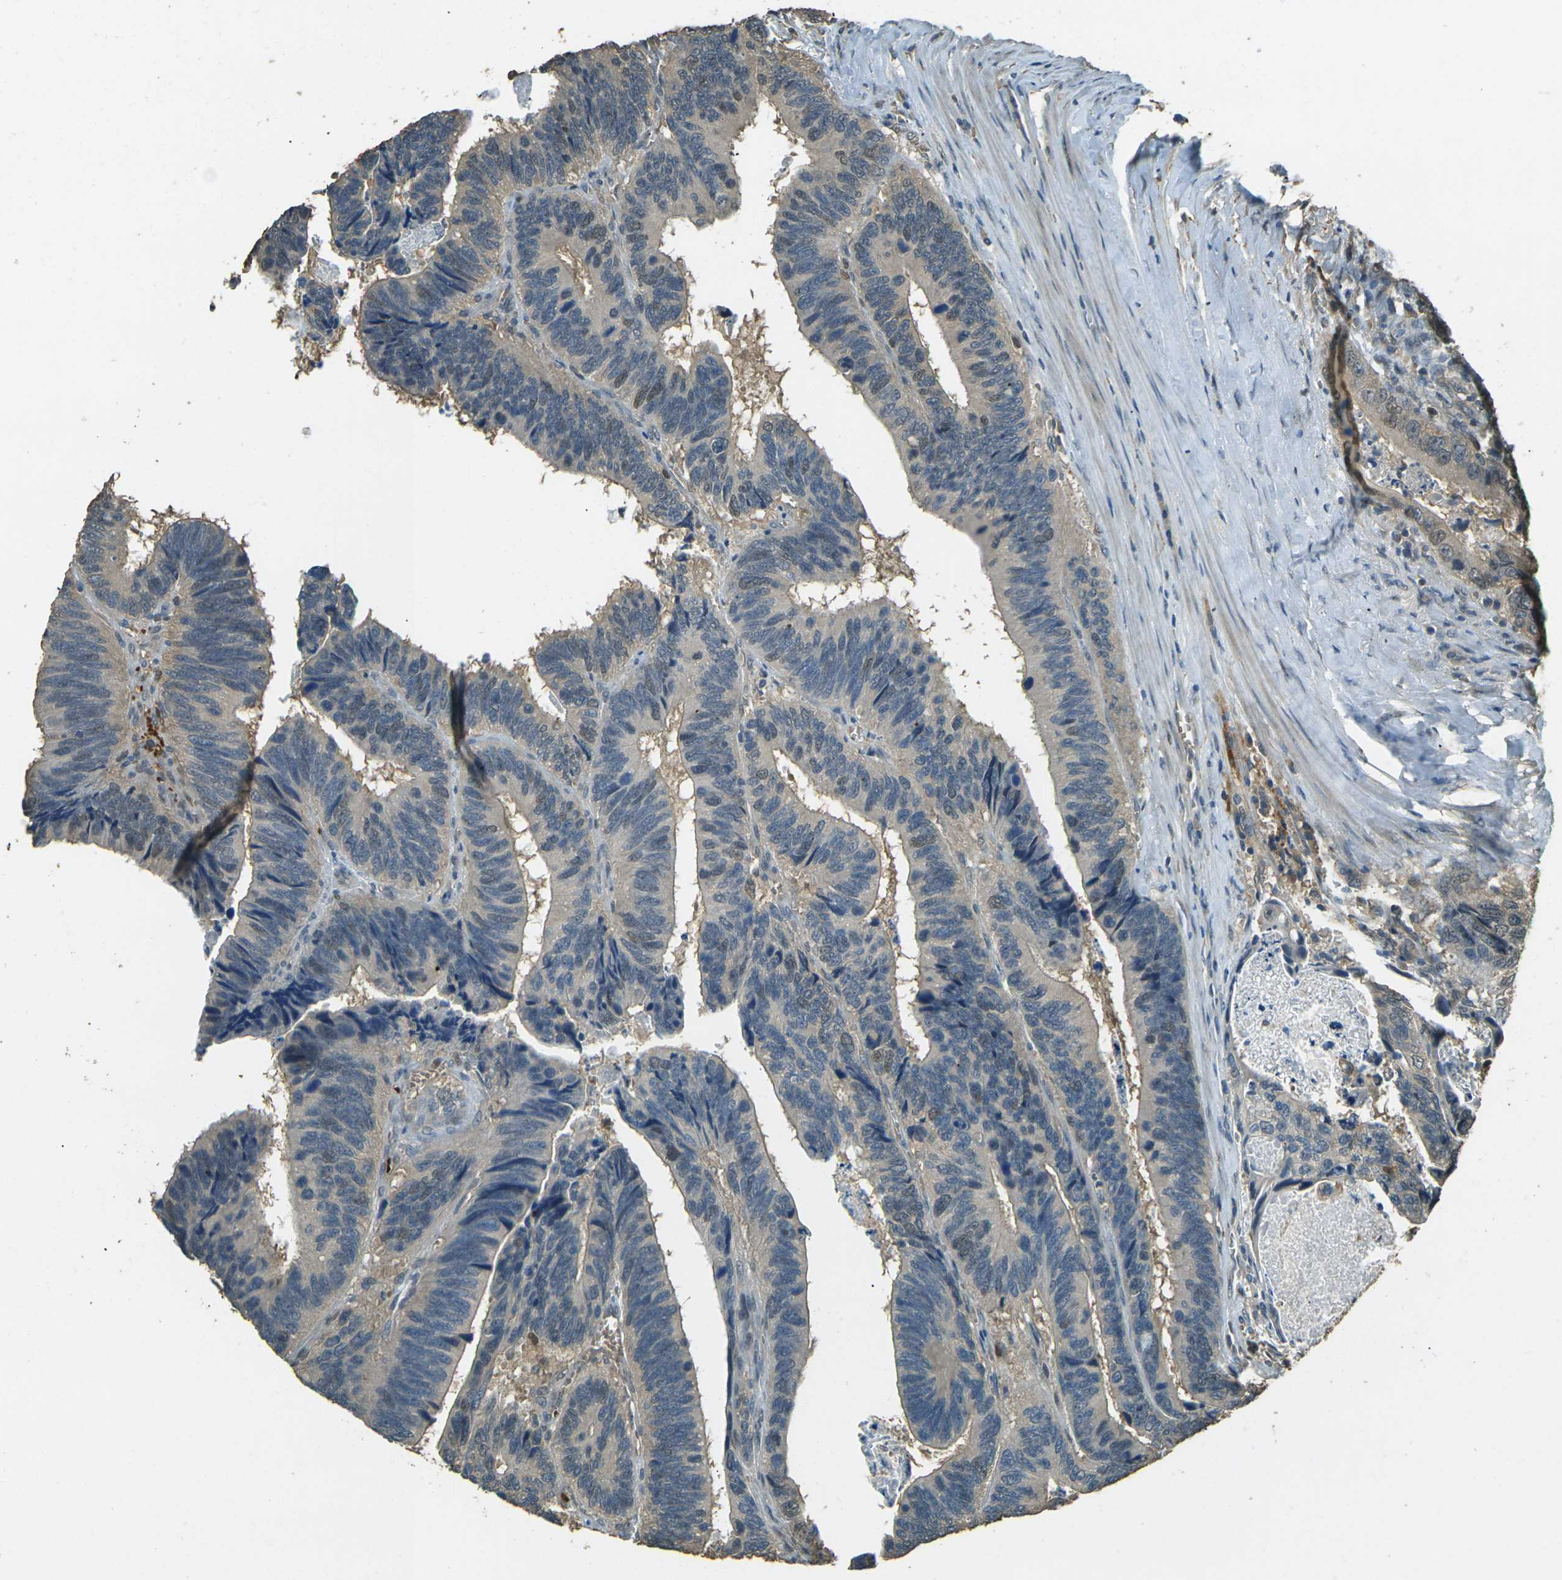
{"staining": {"intensity": "weak", "quantity": ">75%", "location": "cytoplasmic/membranous,nuclear"}, "tissue": "colorectal cancer", "cell_type": "Tumor cells", "image_type": "cancer", "snomed": [{"axis": "morphology", "description": "Adenocarcinoma, NOS"}, {"axis": "topography", "description": "Colon"}], "caption": "DAB (3,3'-diaminobenzidine) immunohistochemical staining of colorectal cancer (adenocarcinoma) reveals weak cytoplasmic/membranous and nuclear protein positivity in about >75% of tumor cells. (DAB IHC, brown staining for protein, blue staining for nuclei).", "gene": "TOR1A", "patient": {"sex": "male", "age": 72}}